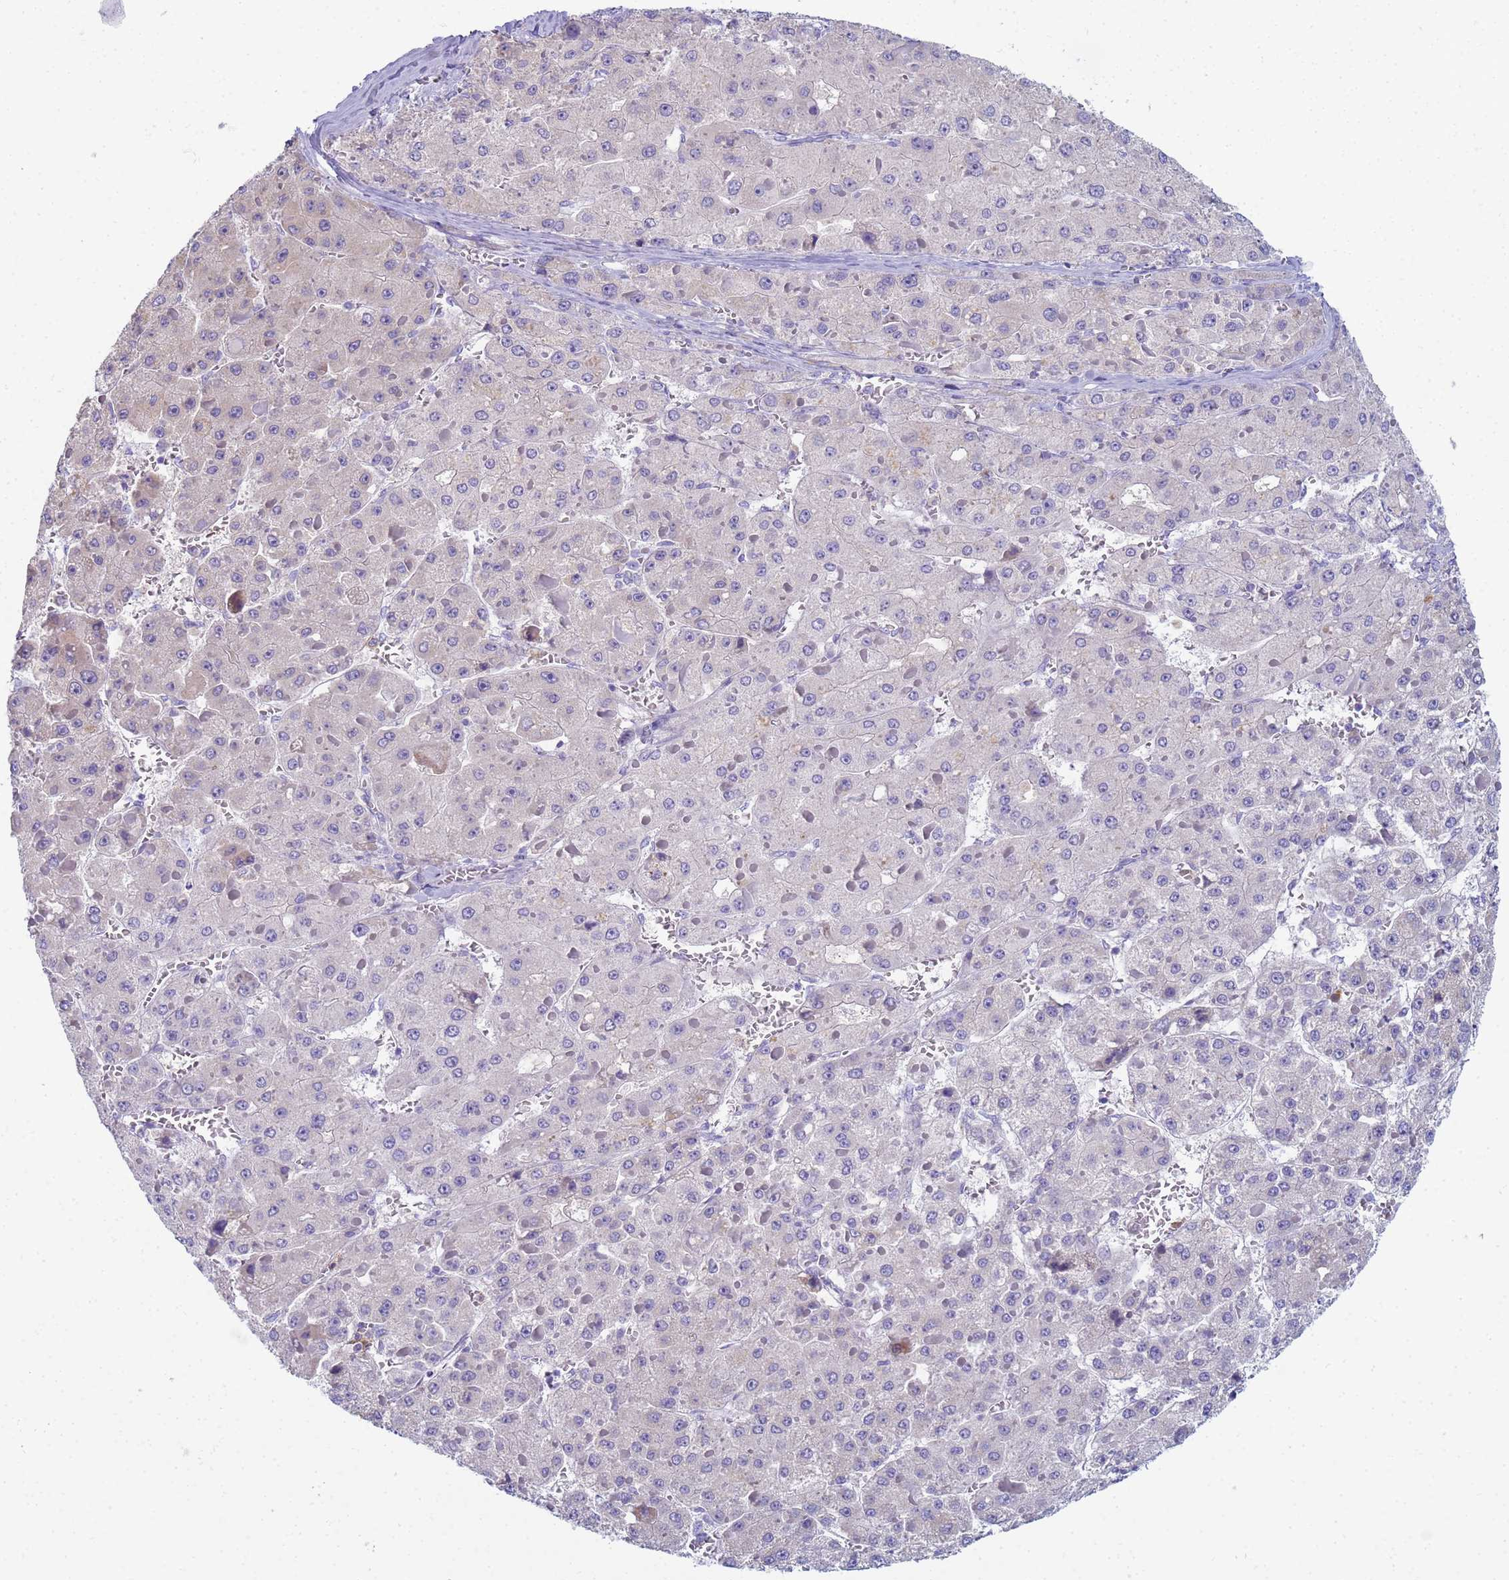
{"staining": {"intensity": "weak", "quantity": "<25%", "location": "cytoplasmic/membranous"}, "tissue": "liver cancer", "cell_type": "Tumor cells", "image_type": "cancer", "snomed": [{"axis": "morphology", "description": "Carcinoma, Hepatocellular, NOS"}, {"axis": "topography", "description": "Liver"}], "caption": "Immunohistochemistry (IHC) of liver hepatocellular carcinoma shows no staining in tumor cells. Nuclei are stained in blue.", "gene": "CR1", "patient": {"sex": "female", "age": 73}}